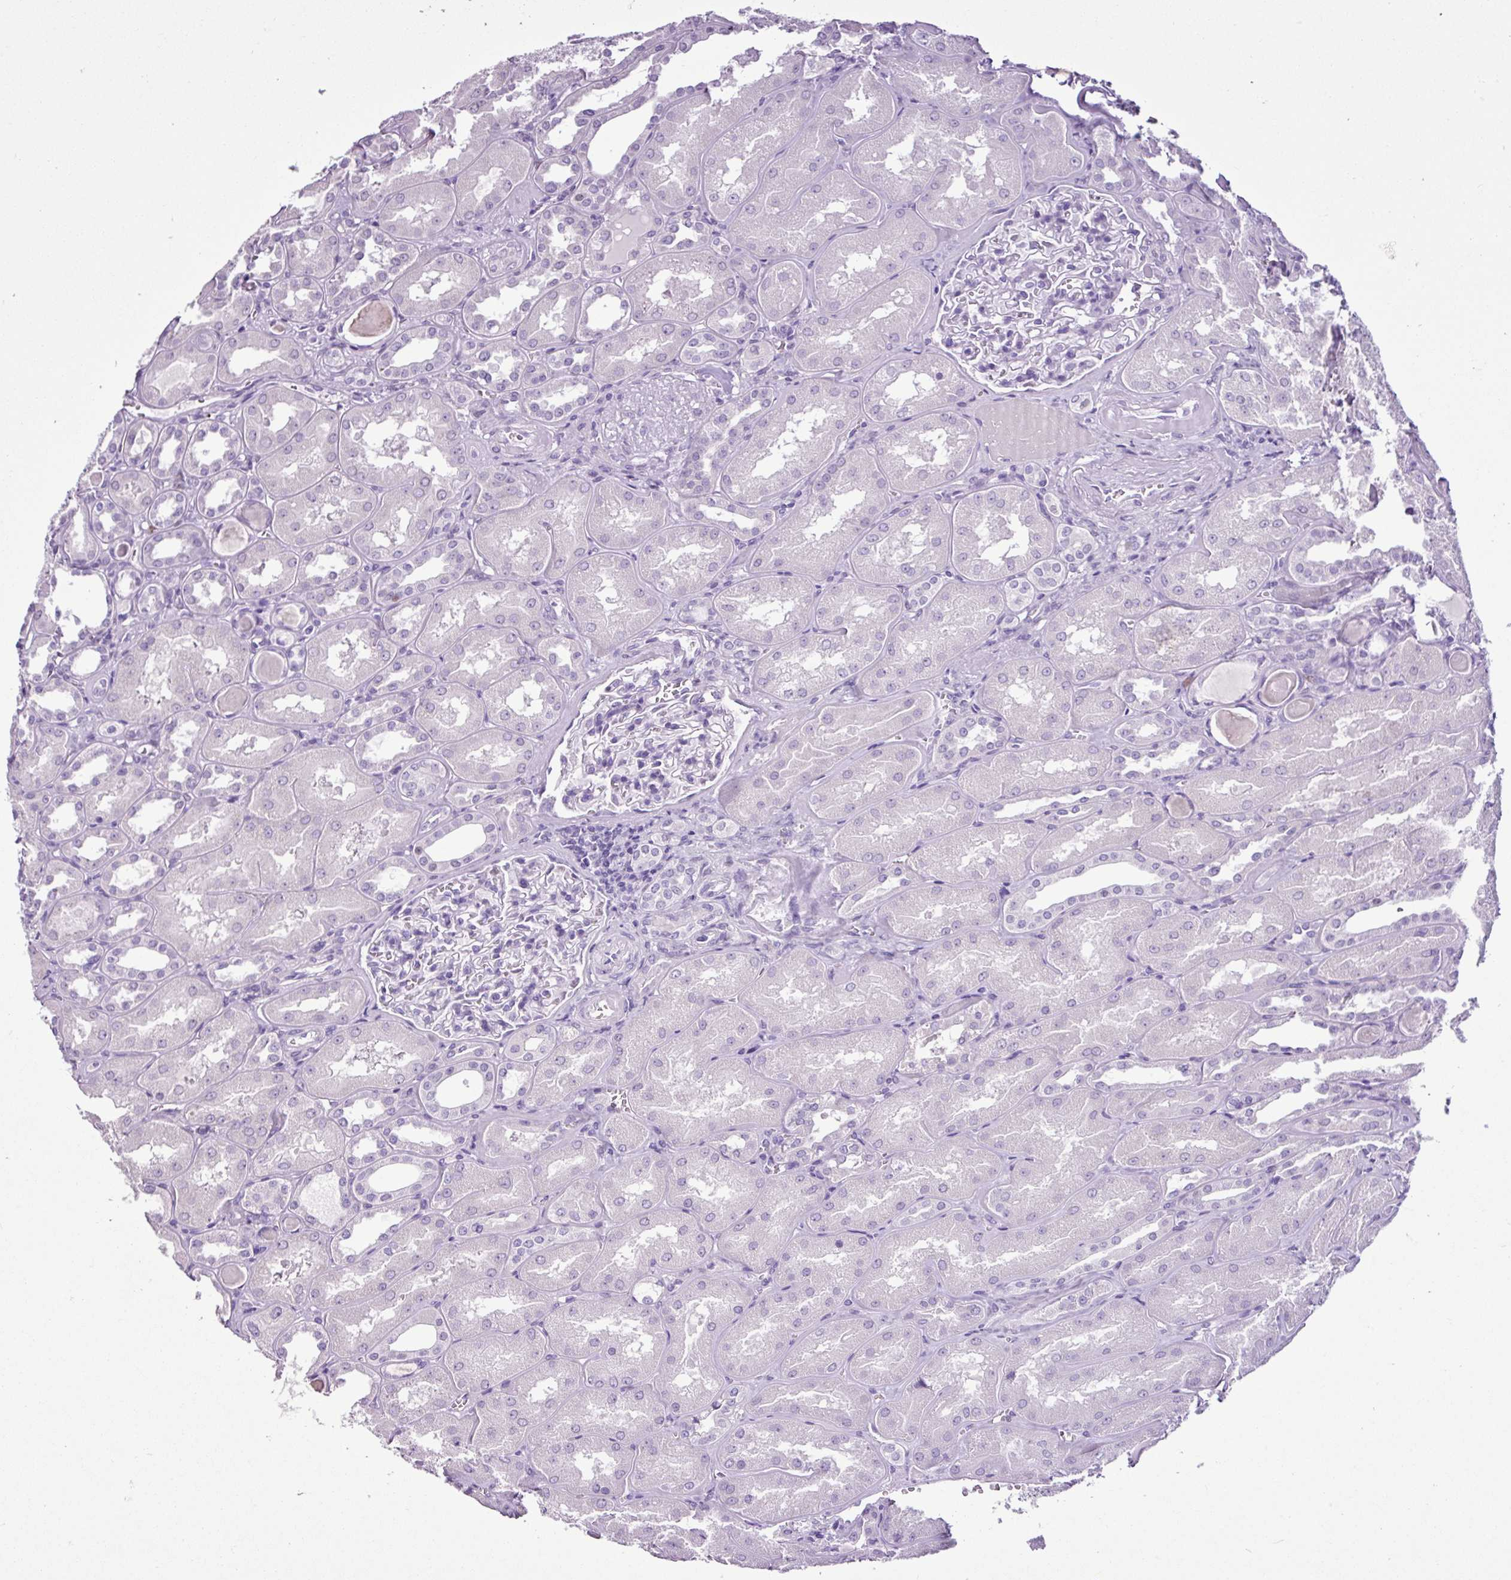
{"staining": {"intensity": "negative", "quantity": "none", "location": "none"}, "tissue": "kidney", "cell_type": "Cells in glomeruli", "image_type": "normal", "snomed": [{"axis": "morphology", "description": "Normal tissue, NOS"}, {"axis": "topography", "description": "Kidney"}], "caption": "High magnification brightfield microscopy of normal kidney stained with DAB (3,3'-diaminobenzidine) (brown) and counterstained with hematoxylin (blue): cells in glomeruli show no significant staining. The staining was performed using DAB (3,3'-diaminobenzidine) to visualize the protein expression in brown, while the nuclei were stained in blue with hematoxylin (Magnification: 20x).", "gene": "PGR", "patient": {"sex": "male", "age": 61}}